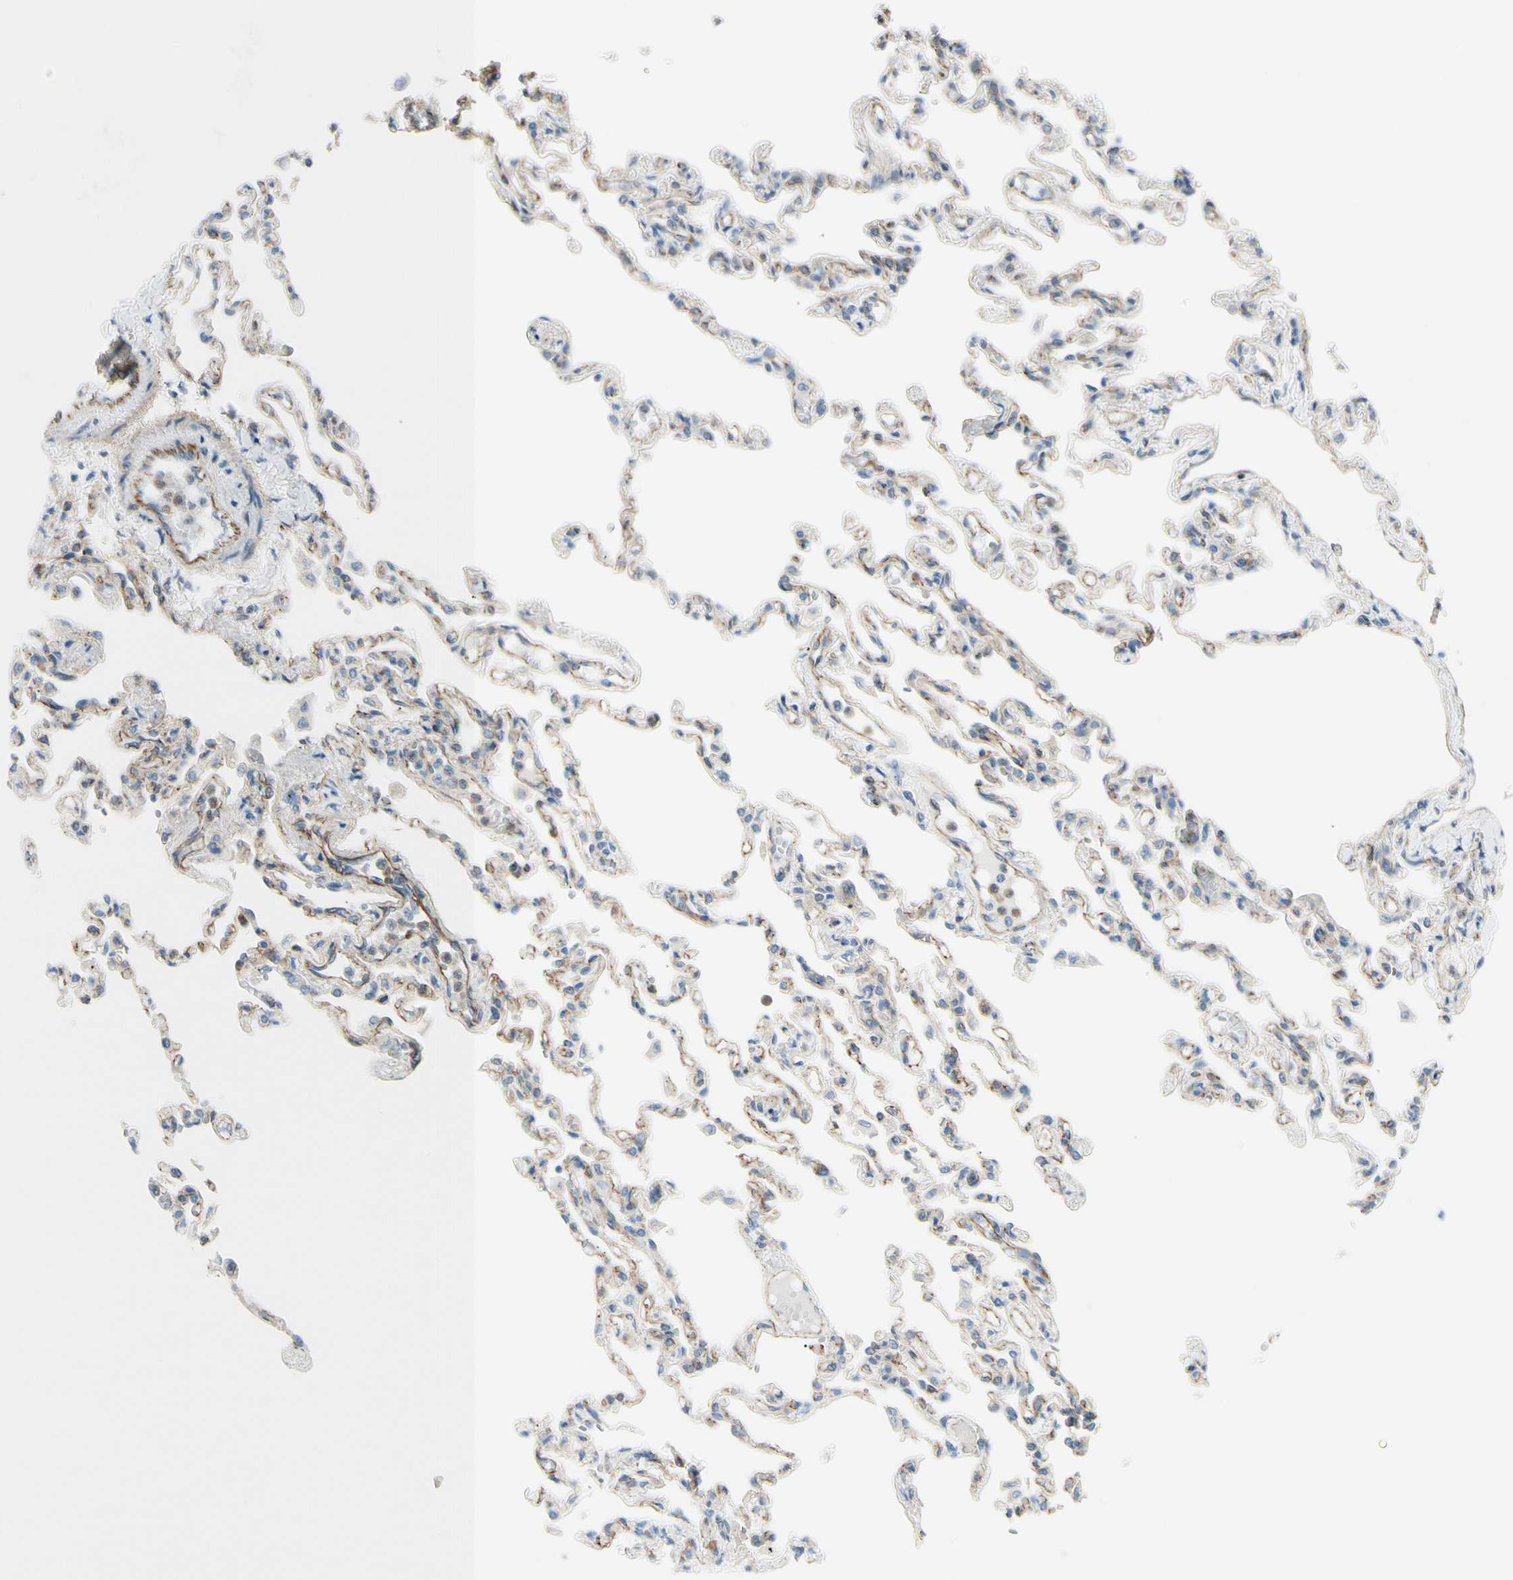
{"staining": {"intensity": "weak", "quantity": "25%-75%", "location": "cytoplasmic/membranous"}, "tissue": "lung", "cell_type": "Alveolar cells", "image_type": "normal", "snomed": [{"axis": "morphology", "description": "Normal tissue, NOS"}, {"axis": "topography", "description": "Lung"}], "caption": "The immunohistochemical stain shows weak cytoplasmic/membranous positivity in alveolar cells of normal lung. (Brightfield microscopy of DAB IHC at high magnification).", "gene": "TJP1", "patient": {"sex": "male", "age": 21}}